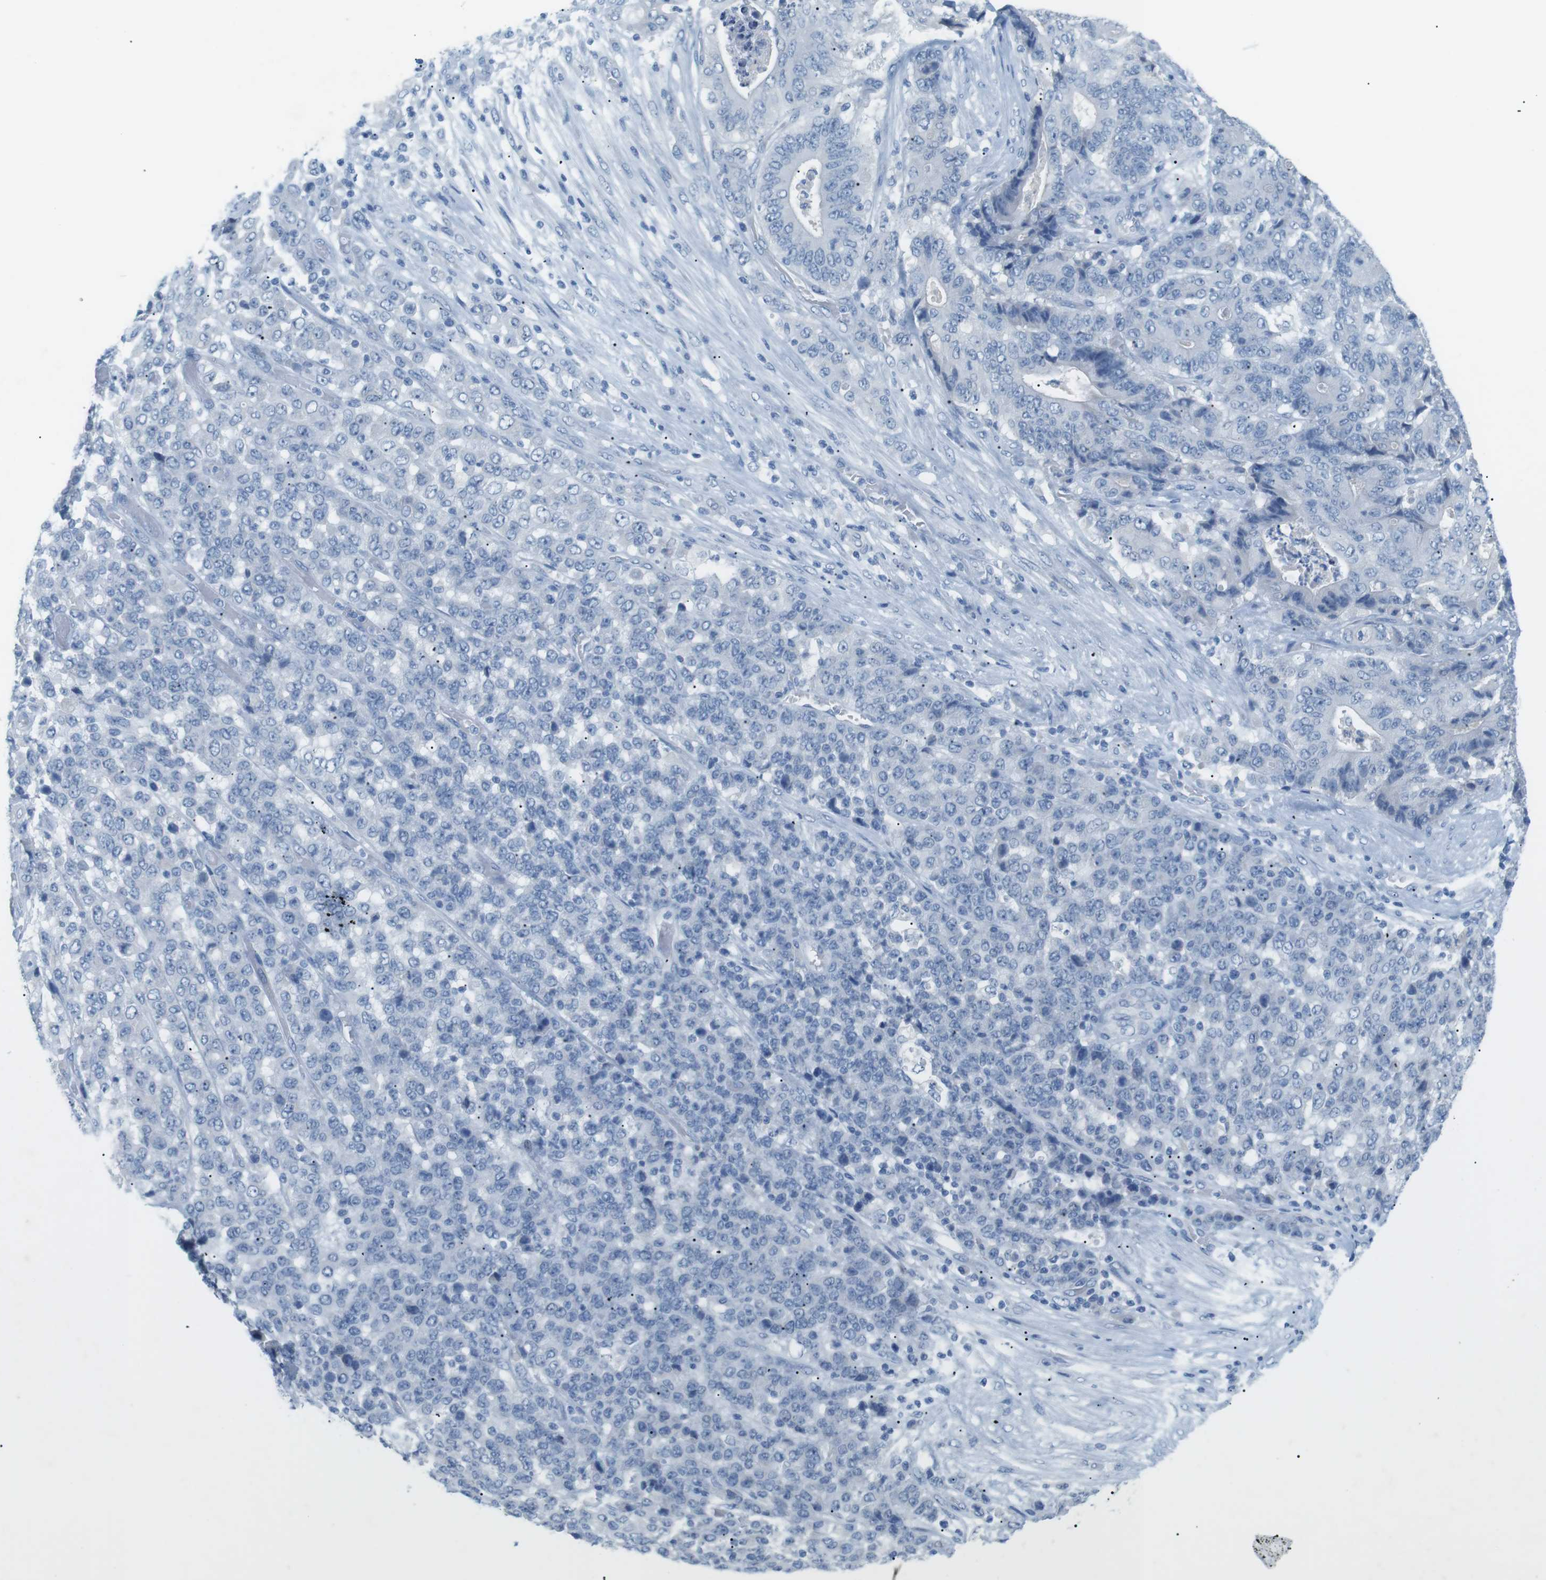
{"staining": {"intensity": "negative", "quantity": "none", "location": "none"}, "tissue": "stomach cancer", "cell_type": "Tumor cells", "image_type": "cancer", "snomed": [{"axis": "morphology", "description": "Adenocarcinoma, NOS"}, {"axis": "topography", "description": "Stomach"}], "caption": "Tumor cells show no significant staining in stomach cancer (adenocarcinoma).", "gene": "SALL4", "patient": {"sex": "female", "age": 73}}